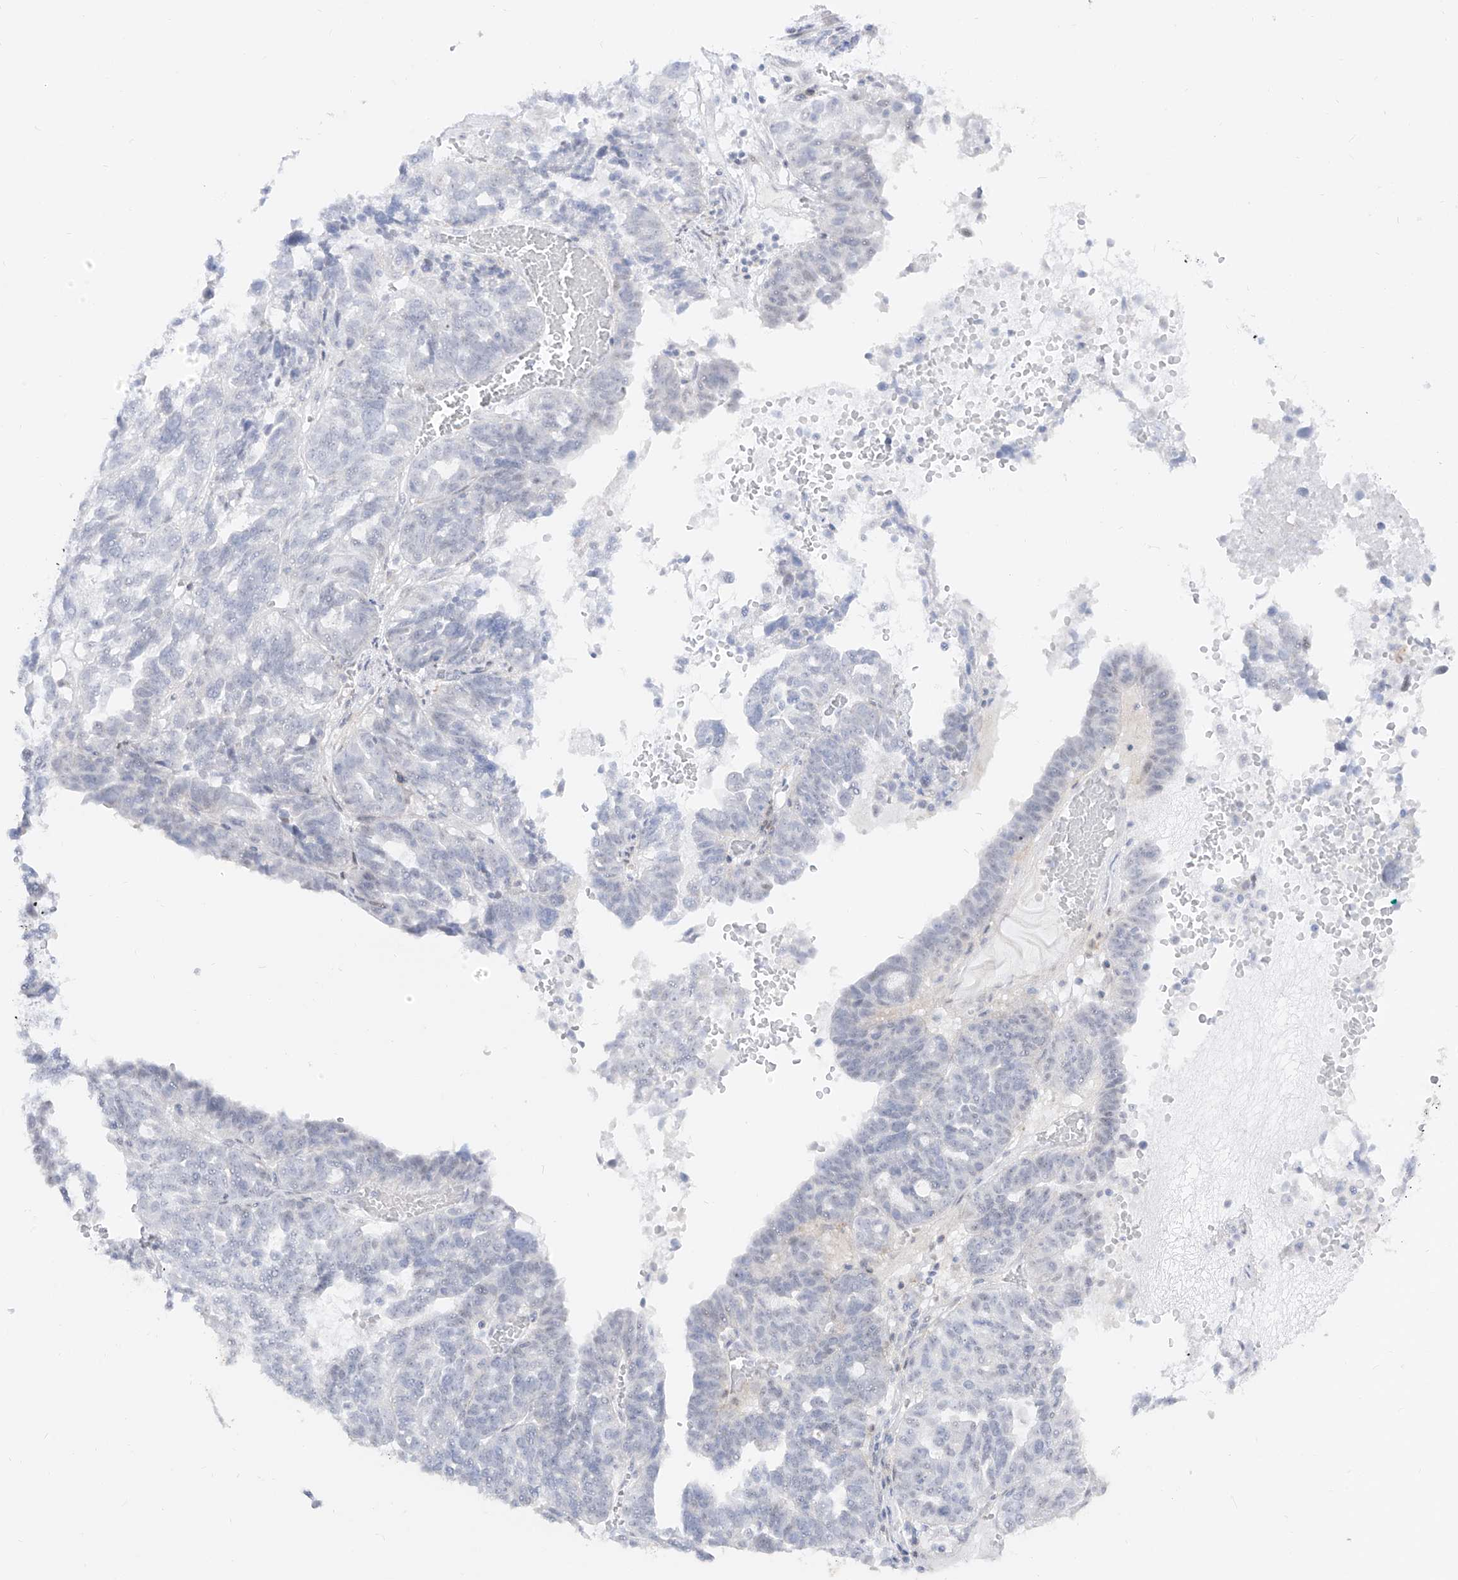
{"staining": {"intensity": "negative", "quantity": "none", "location": "none"}, "tissue": "ovarian cancer", "cell_type": "Tumor cells", "image_type": "cancer", "snomed": [{"axis": "morphology", "description": "Cystadenocarcinoma, serous, NOS"}, {"axis": "topography", "description": "Ovary"}], "caption": "Immunohistochemical staining of ovarian cancer (serous cystadenocarcinoma) exhibits no significant expression in tumor cells.", "gene": "ZNF180", "patient": {"sex": "female", "age": 59}}